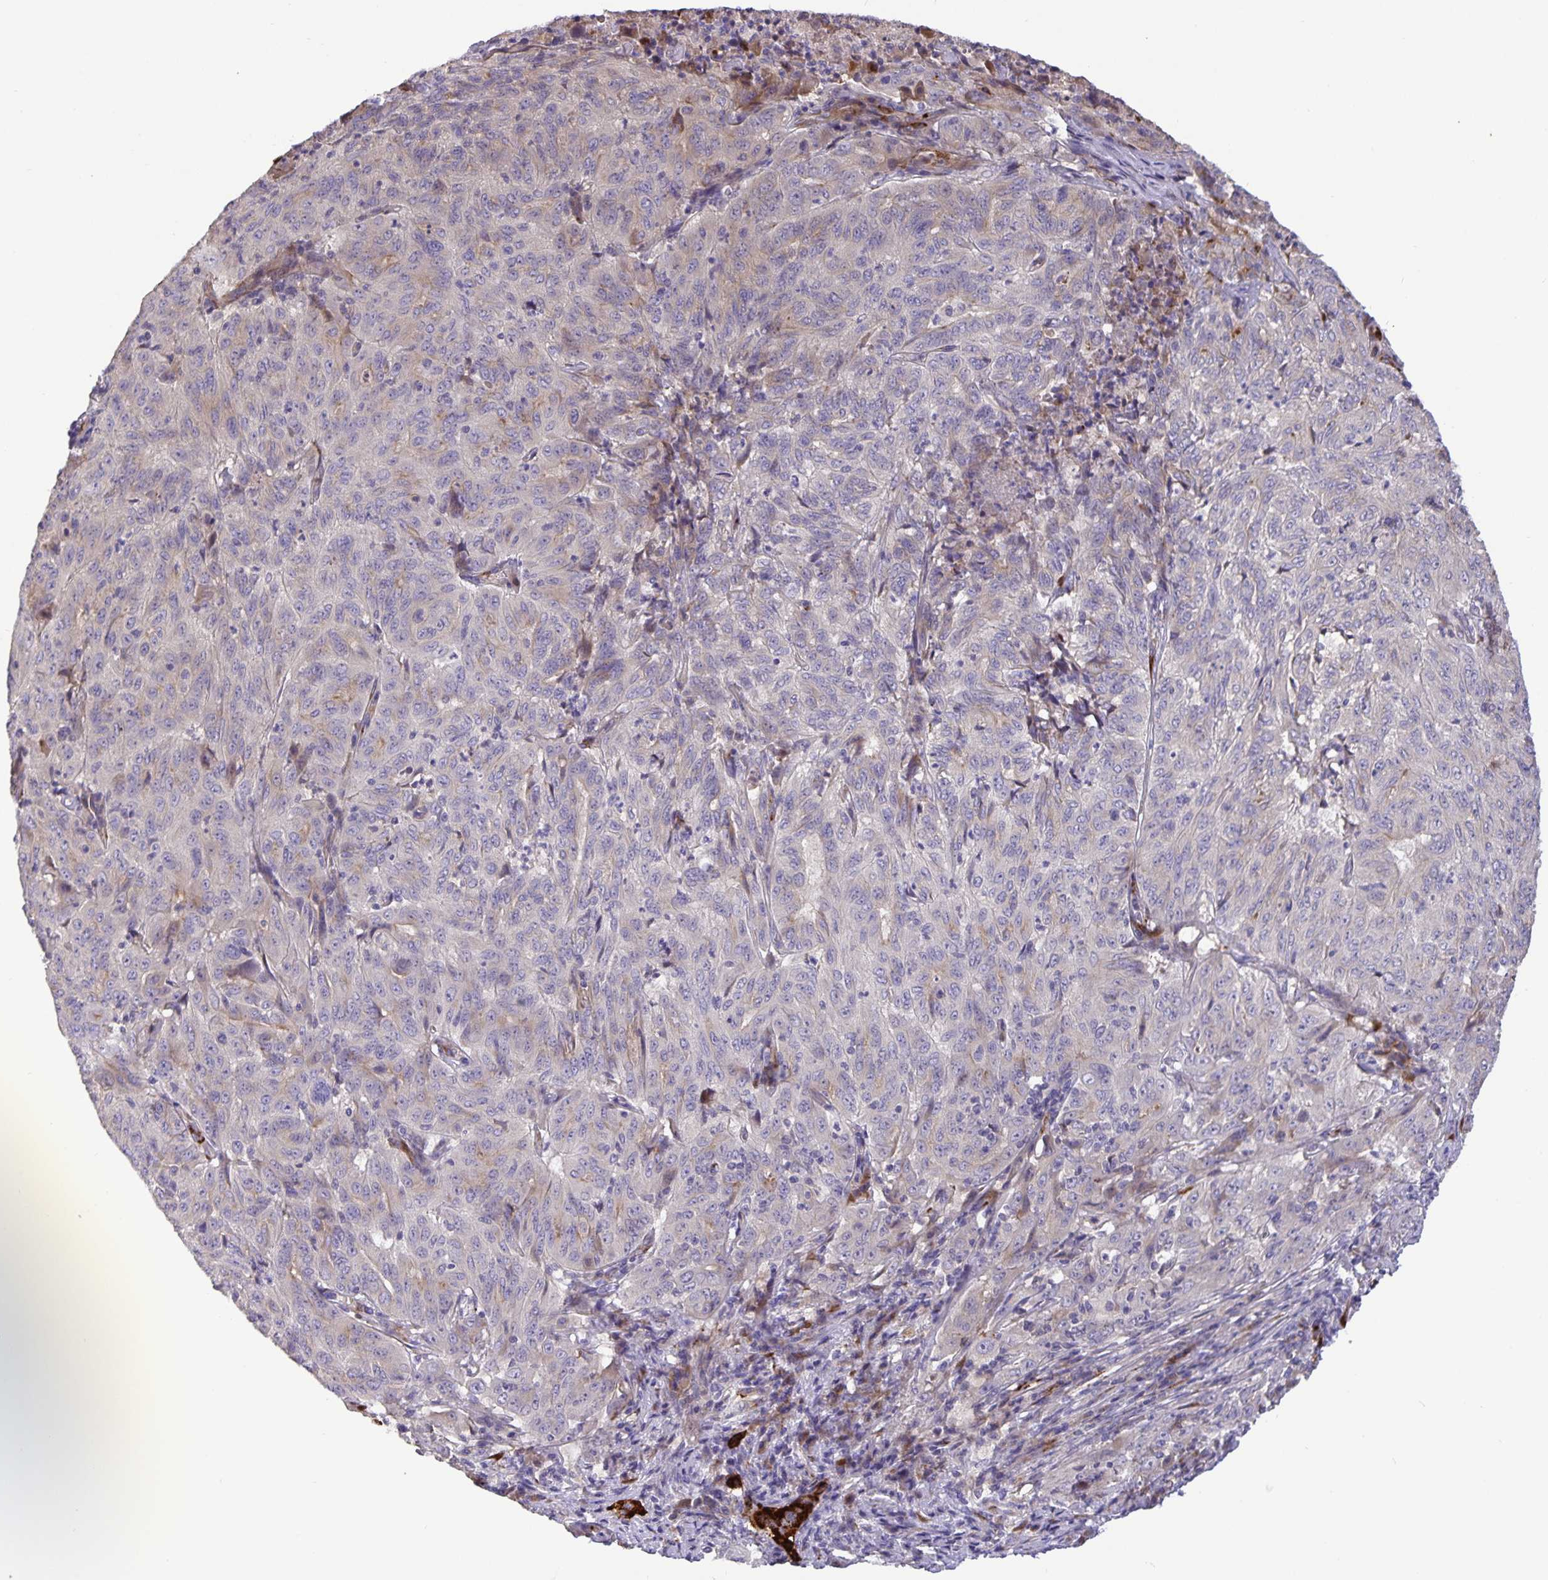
{"staining": {"intensity": "negative", "quantity": "none", "location": "none"}, "tissue": "pancreatic cancer", "cell_type": "Tumor cells", "image_type": "cancer", "snomed": [{"axis": "morphology", "description": "Adenocarcinoma, NOS"}, {"axis": "topography", "description": "Pancreas"}], "caption": "High power microscopy micrograph of an immunohistochemistry histopathology image of pancreatic cancer (adenocarcinoma), revealing no significant positivity in tumor cells.", "gene": "EML6", "patient": {"sex": "male", "age": 63}}